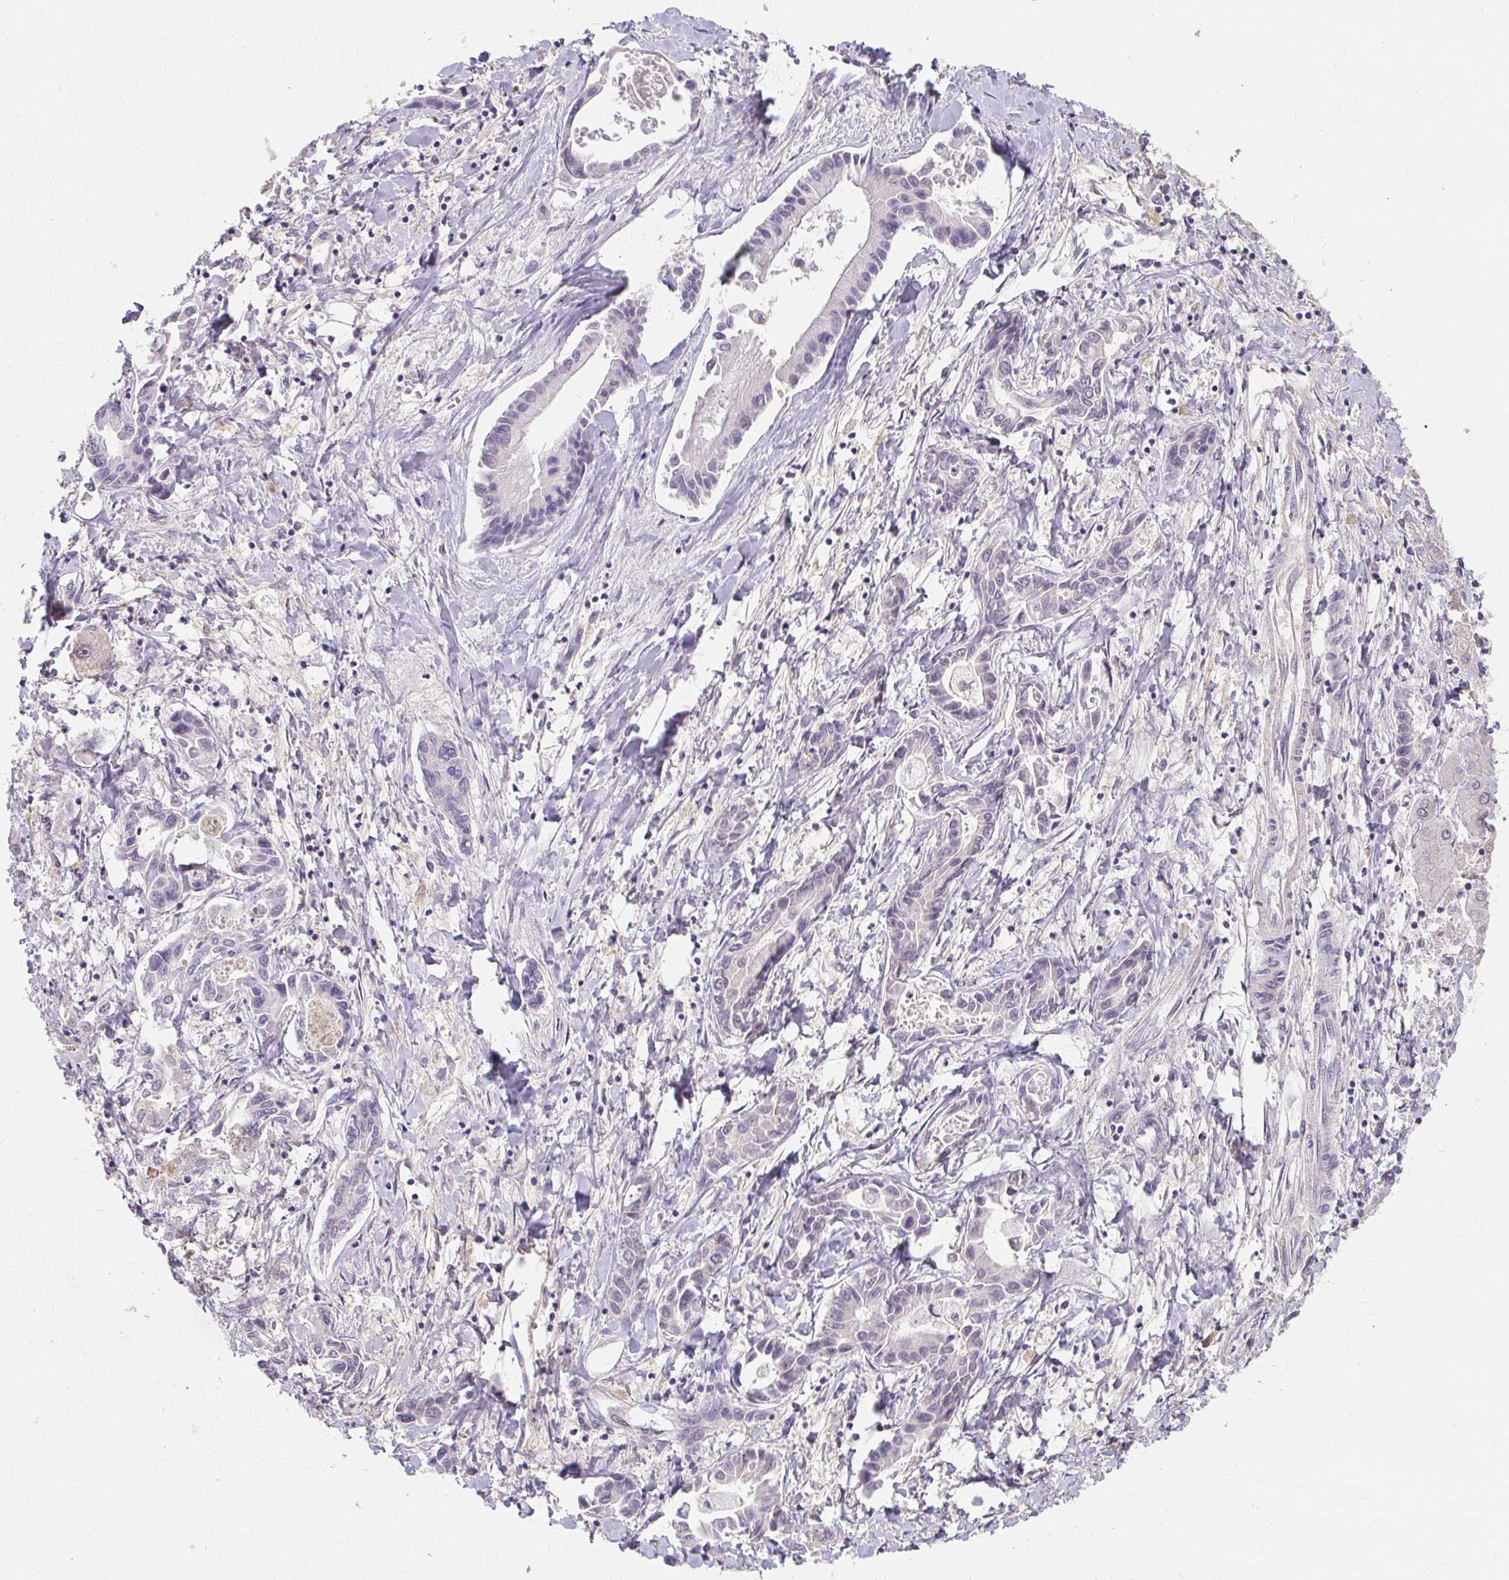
{"staining": {"intensity": "negative", "quantity": "none", "location": "none"}, "tissue": "liver cancer", "cell_type": "Tumor cells", "image_type": "cancer", "snomed": [{"axis": "morphology", "description": "Cholangiocarcinoma"}, {"axis": "topography", "description": "Liver"}], "caption": "A high-resolution histopathology image shows IHC staining of cholangiocarcinoma (liver), which displays no significant positivity in tumor cells.", "gene": "LOXL4", "patient": {"sex": "male", "age": 66}}